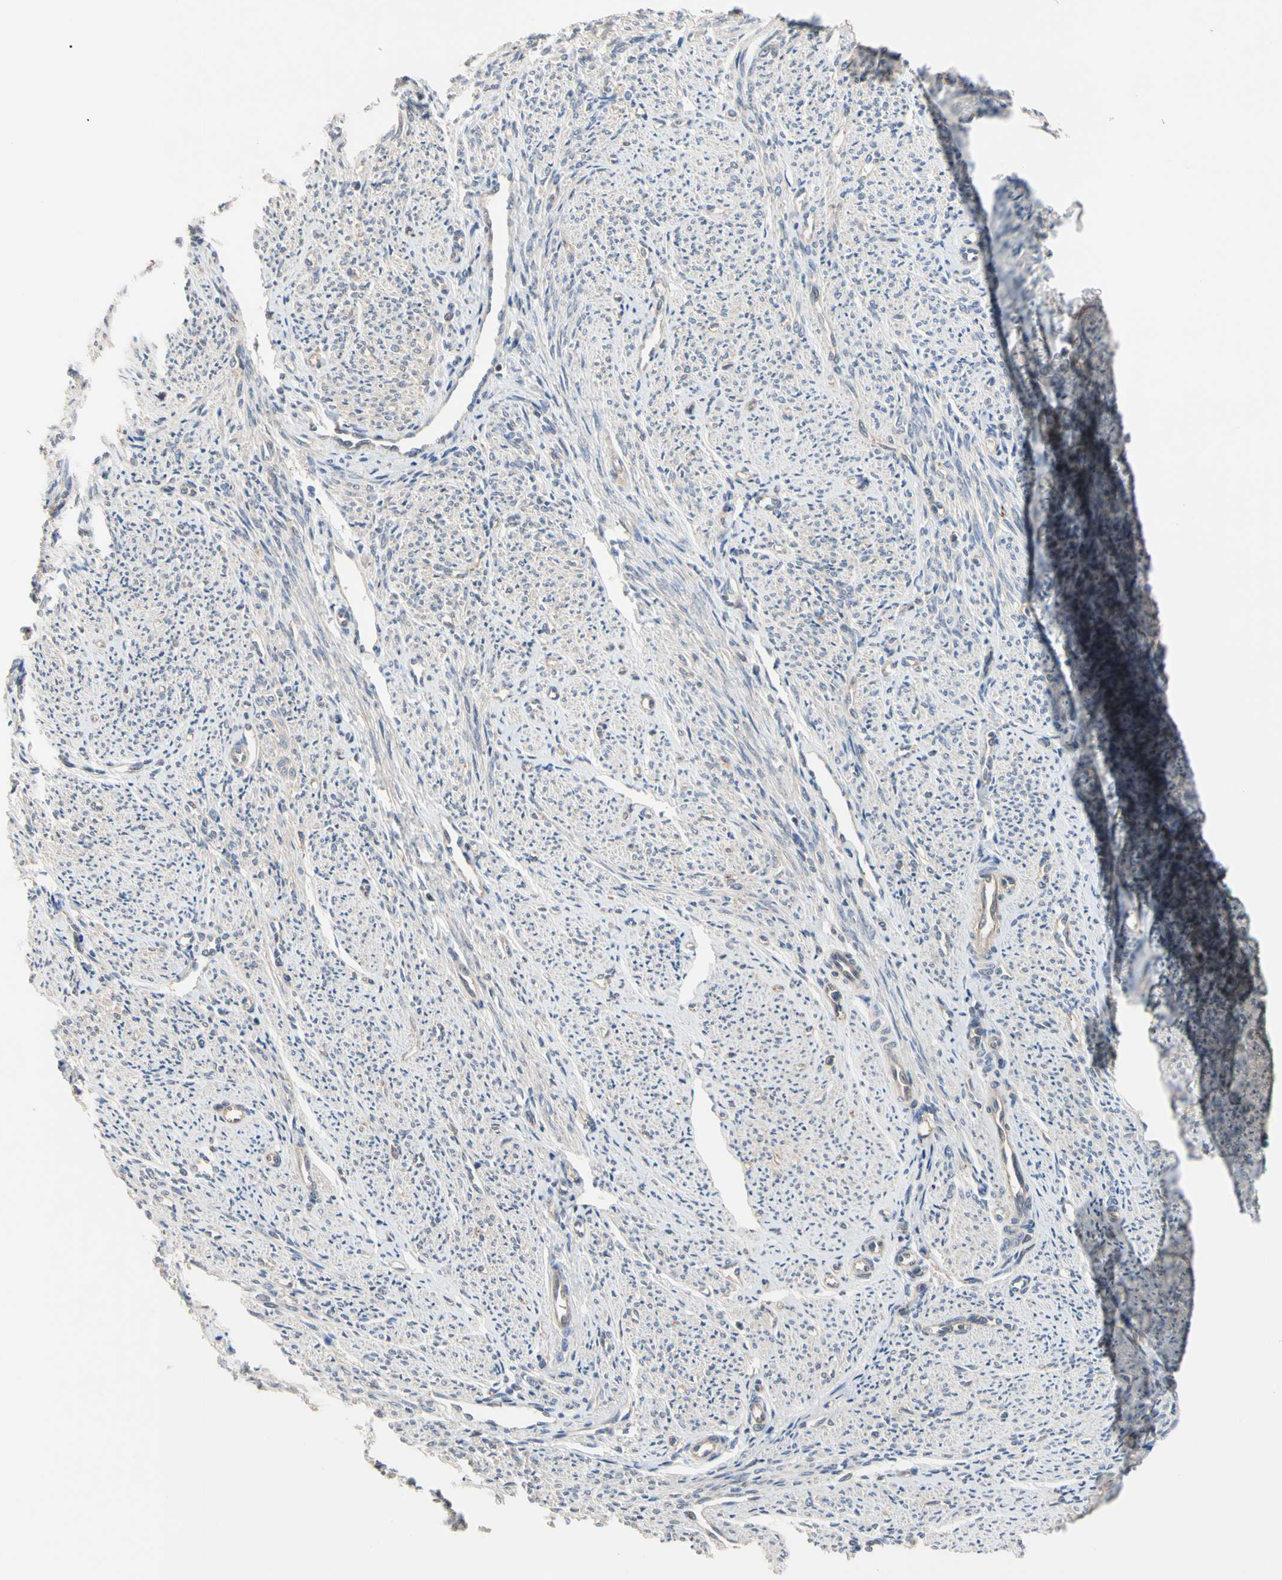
{"staining": {"intensity": "moderate", "quantity": "25%-75%", "location": "cytoplasmic/membranous"}, "tissue": "smooth muscle", "cell_type": "Smooth muscle cells", "image_type": "normal", "snomed": [{"axis": "morphology", "description": "Normal tissue, NOS"}, {"axis": "topography", "description": "Smooth muscle"}], "caption": "Brown immunohistochemical staining in benign smooth muscle displays moderate cytoplasmic/membranous staining in about 25%-75% of smooth muscle cells.", "gene": "DPP8", "patient": {"sex": "female", "age": 65}}